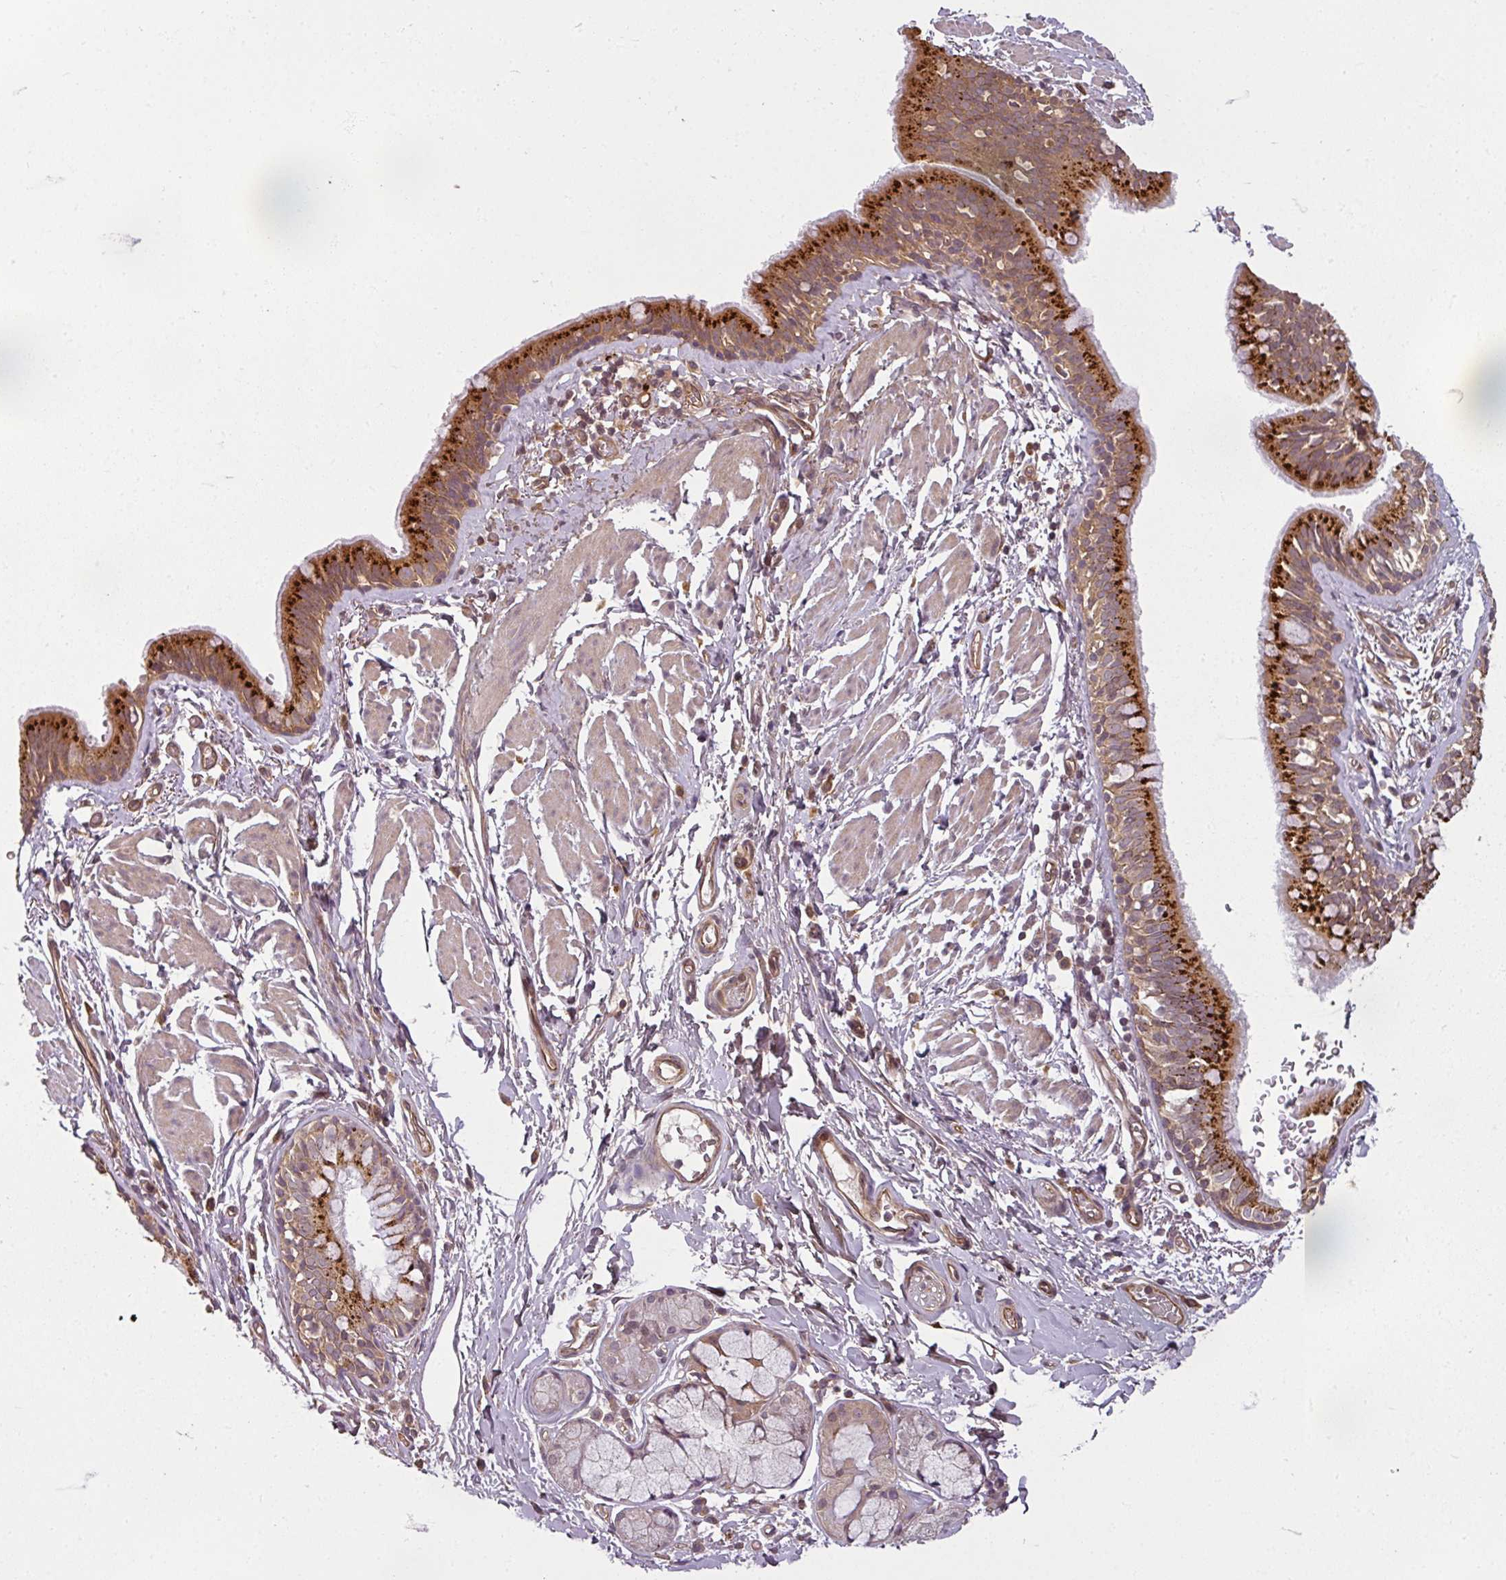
{"staining": {"intensity": "strong", "quantity": ">75%", "location": "cytoplasmic/membranous"}, "tissue": "bronchus", "cell_type": "Respiratory epithelial cells", "image_type": "normal", "snomed": [{"axis": "morphology", "description": "Normal tissue, NOS"}, {"axis": "topography", "description": "Bronchus"}], "caption": "A brown stain shows strong cytoplasmic/membranous staining of a protein in respiratory epithelial cells of unremarkable bronchus.", "gene": "DIMT1", "patient": {"sex": "male", "age": 67}}